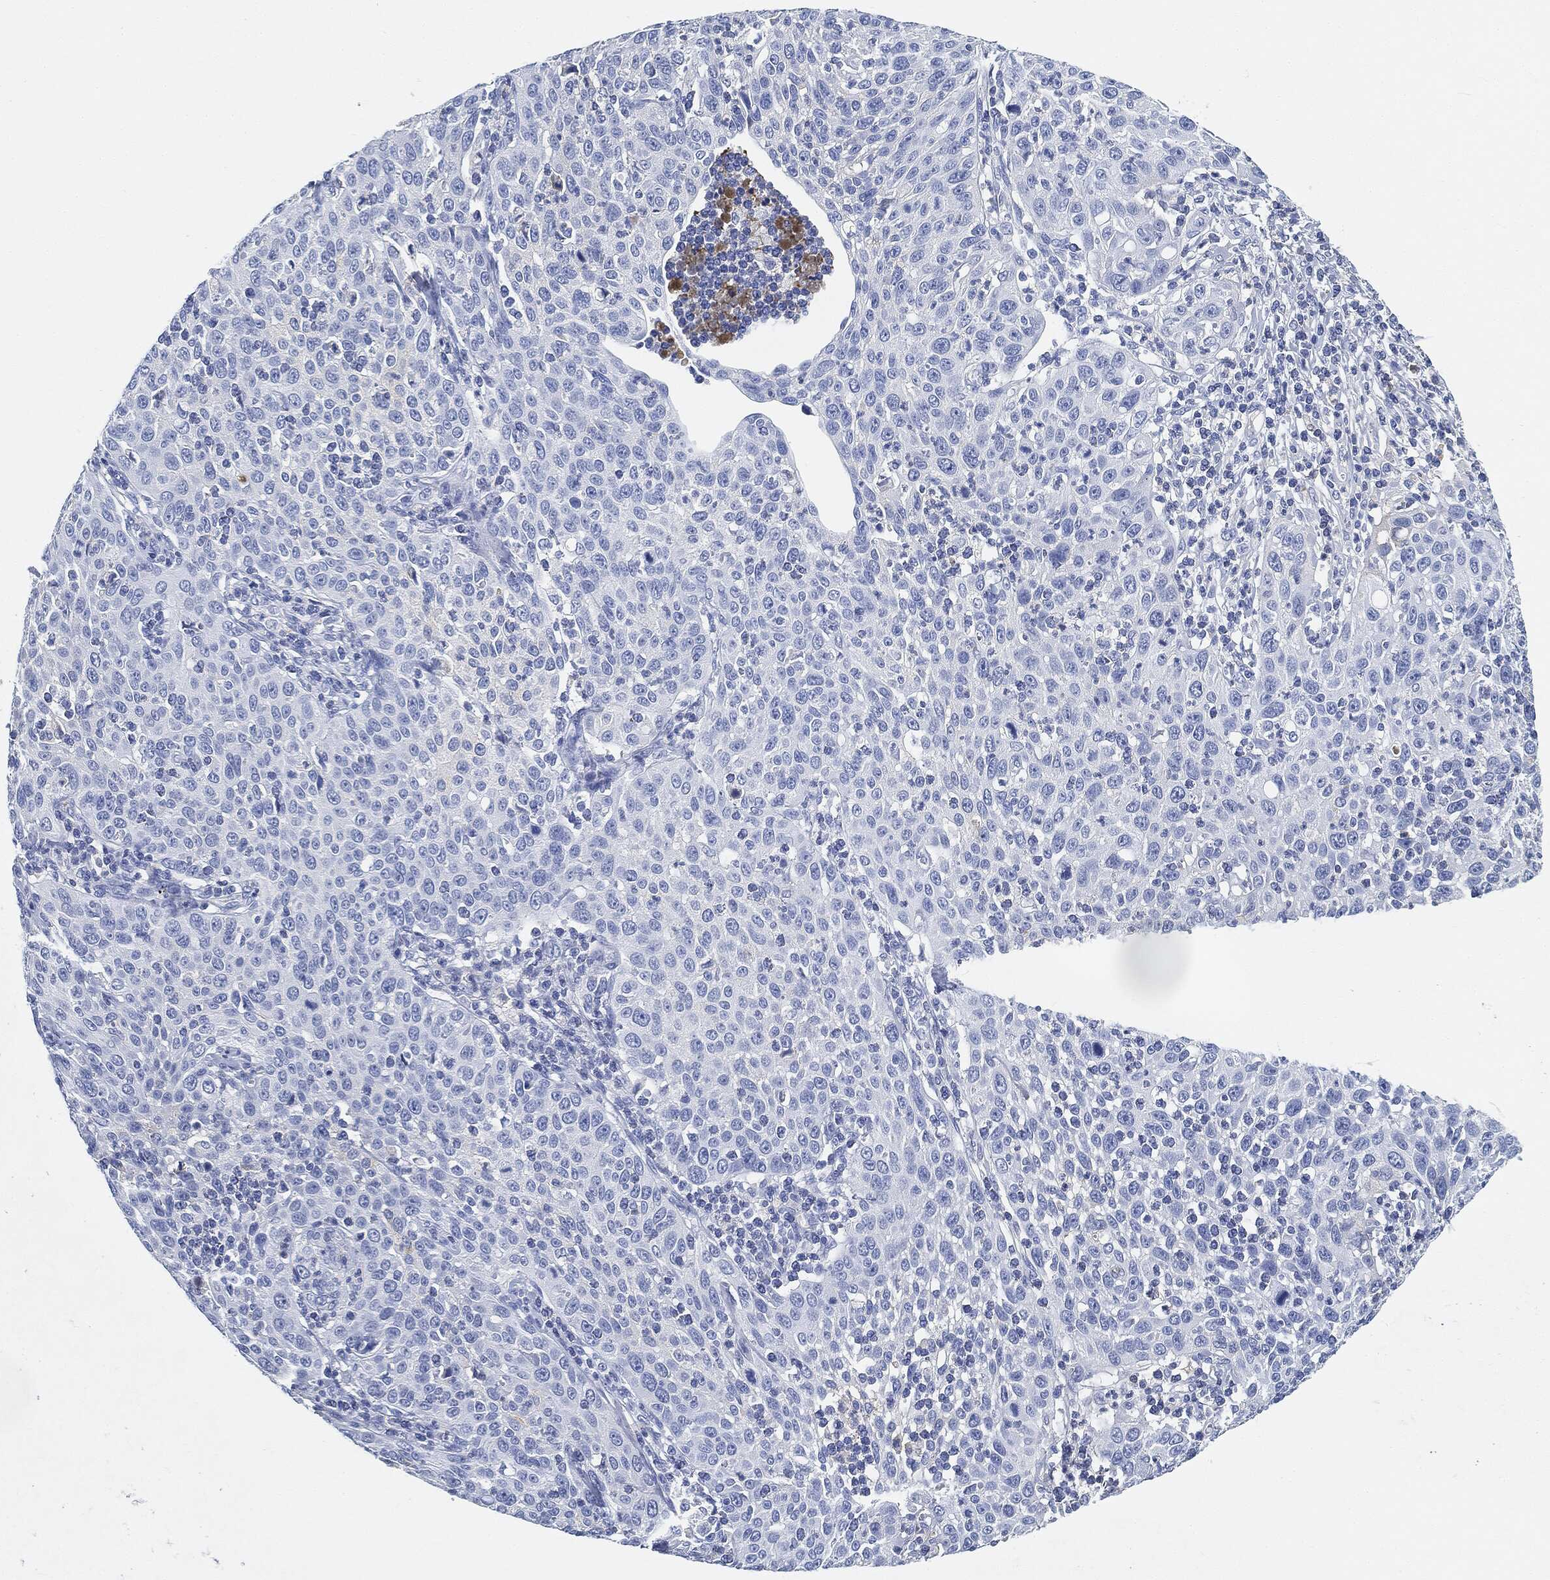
{"staining": {"intensity": "negative", "quantity": "none", "location": "none"}, "tissue": "cervical cancer", "cell_type": "Tumor cells", "image_type": "cancer", "snomed": [{"axis": "morphology", "description": "Squamous cell carcinoma, NOS"}, {"axis": "topography", "description": "Cervix"}], "caption": "IHC of human cervical cancer (squamous cell carcinoma) displays no expression in tumor cells.", "gene": "IGLV6-57", "patient": {"sex": "female", "age": 26}}